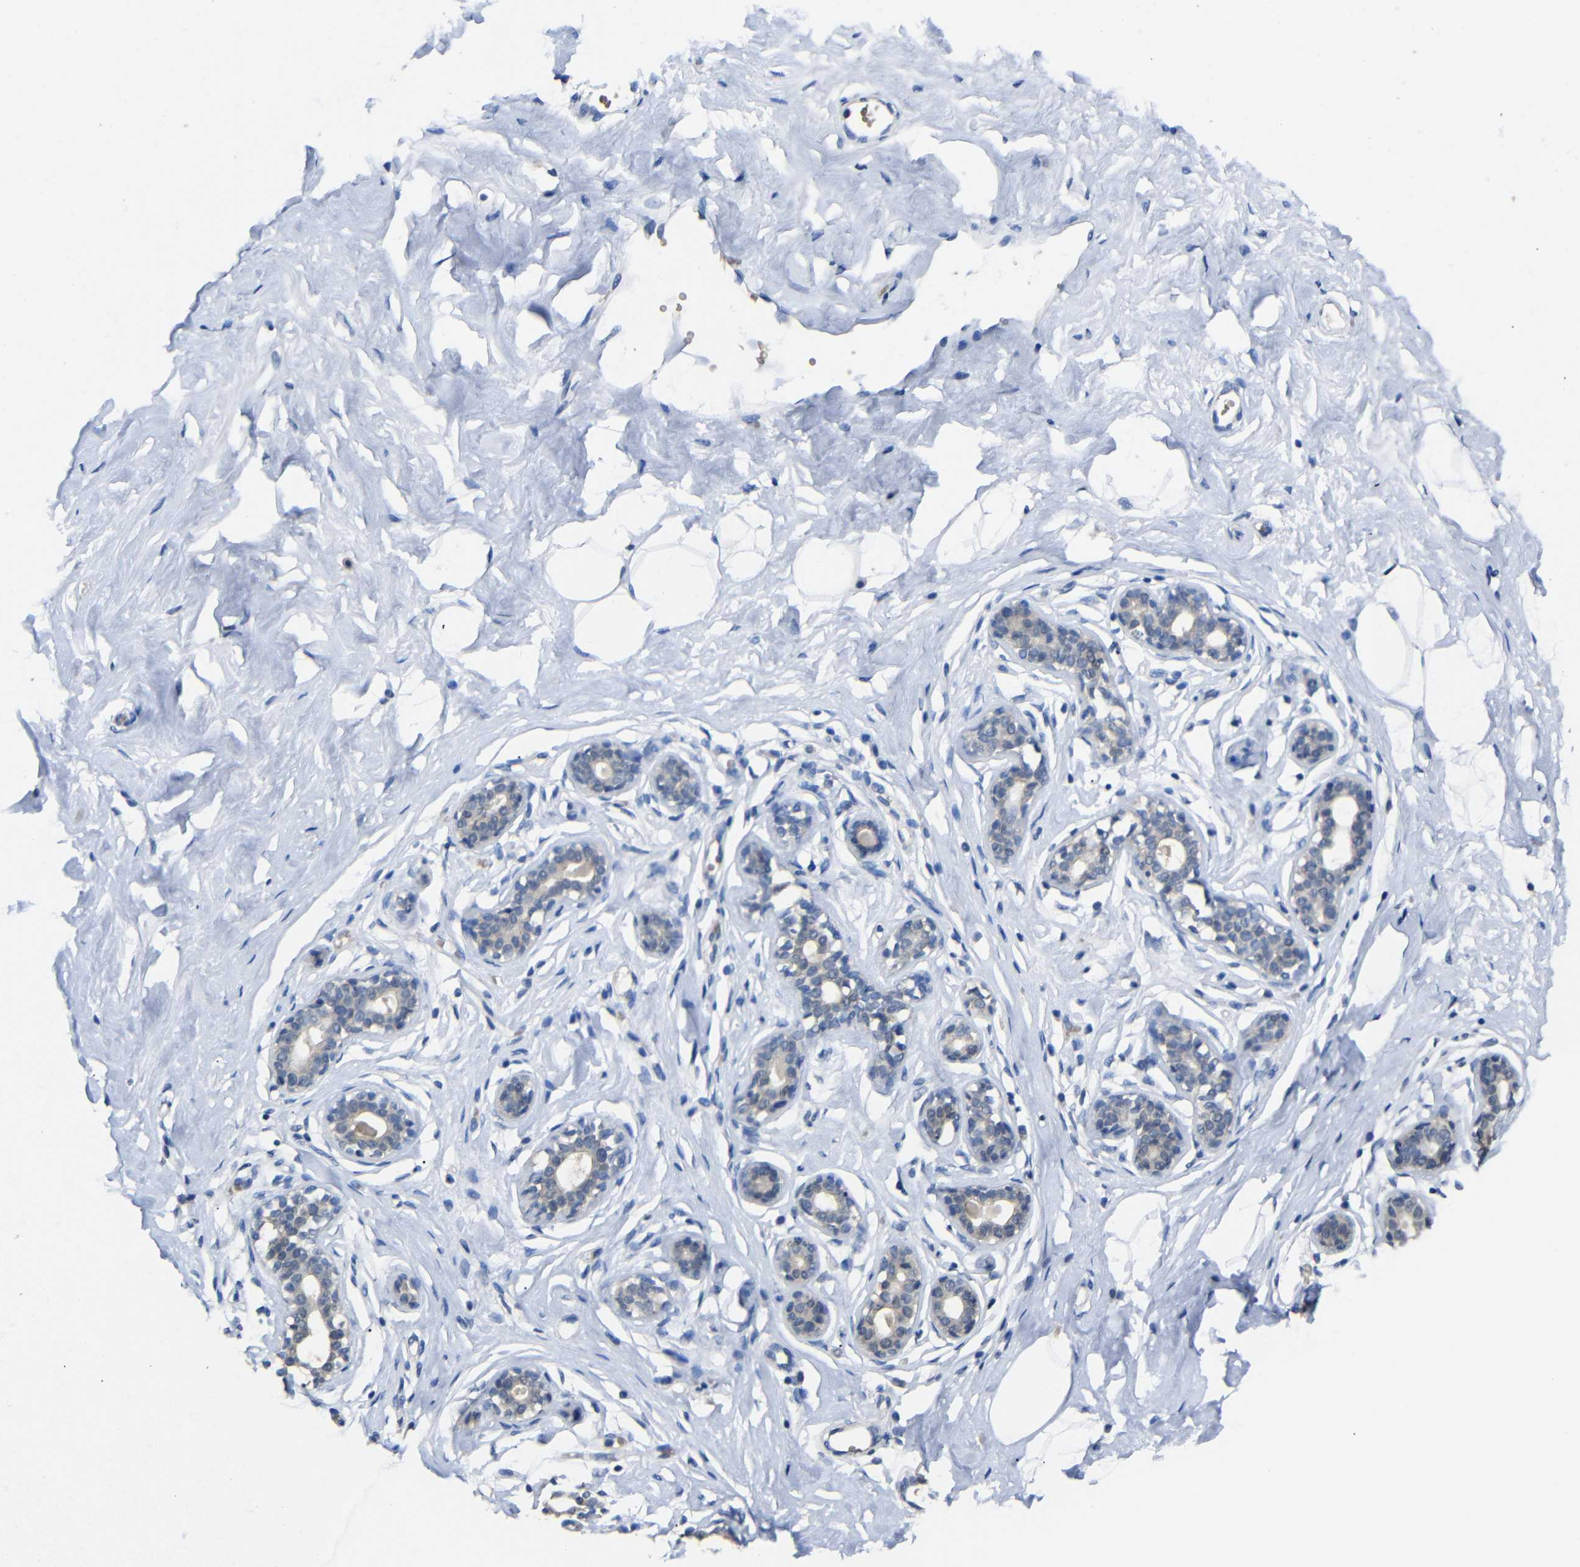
{"staining": {"intensity": "negative", "quantity": "none", "location": "none"}, "tissue": "breast", "cell_type": "Adipocytes", "image_type": "normal", "snomed": [{"axis": "morphology", "description": "Normal tissue, NOS"}, {"axis": "topography", "description": "Breast"}], "caption": "Immunohistochemistry histopathology image of unremarkable breast: breast stained with DAB reveals no significant protein positivity in adipocytes.", "gene": "HNF1A", "patient": {"sex": "female", "age": 23}}